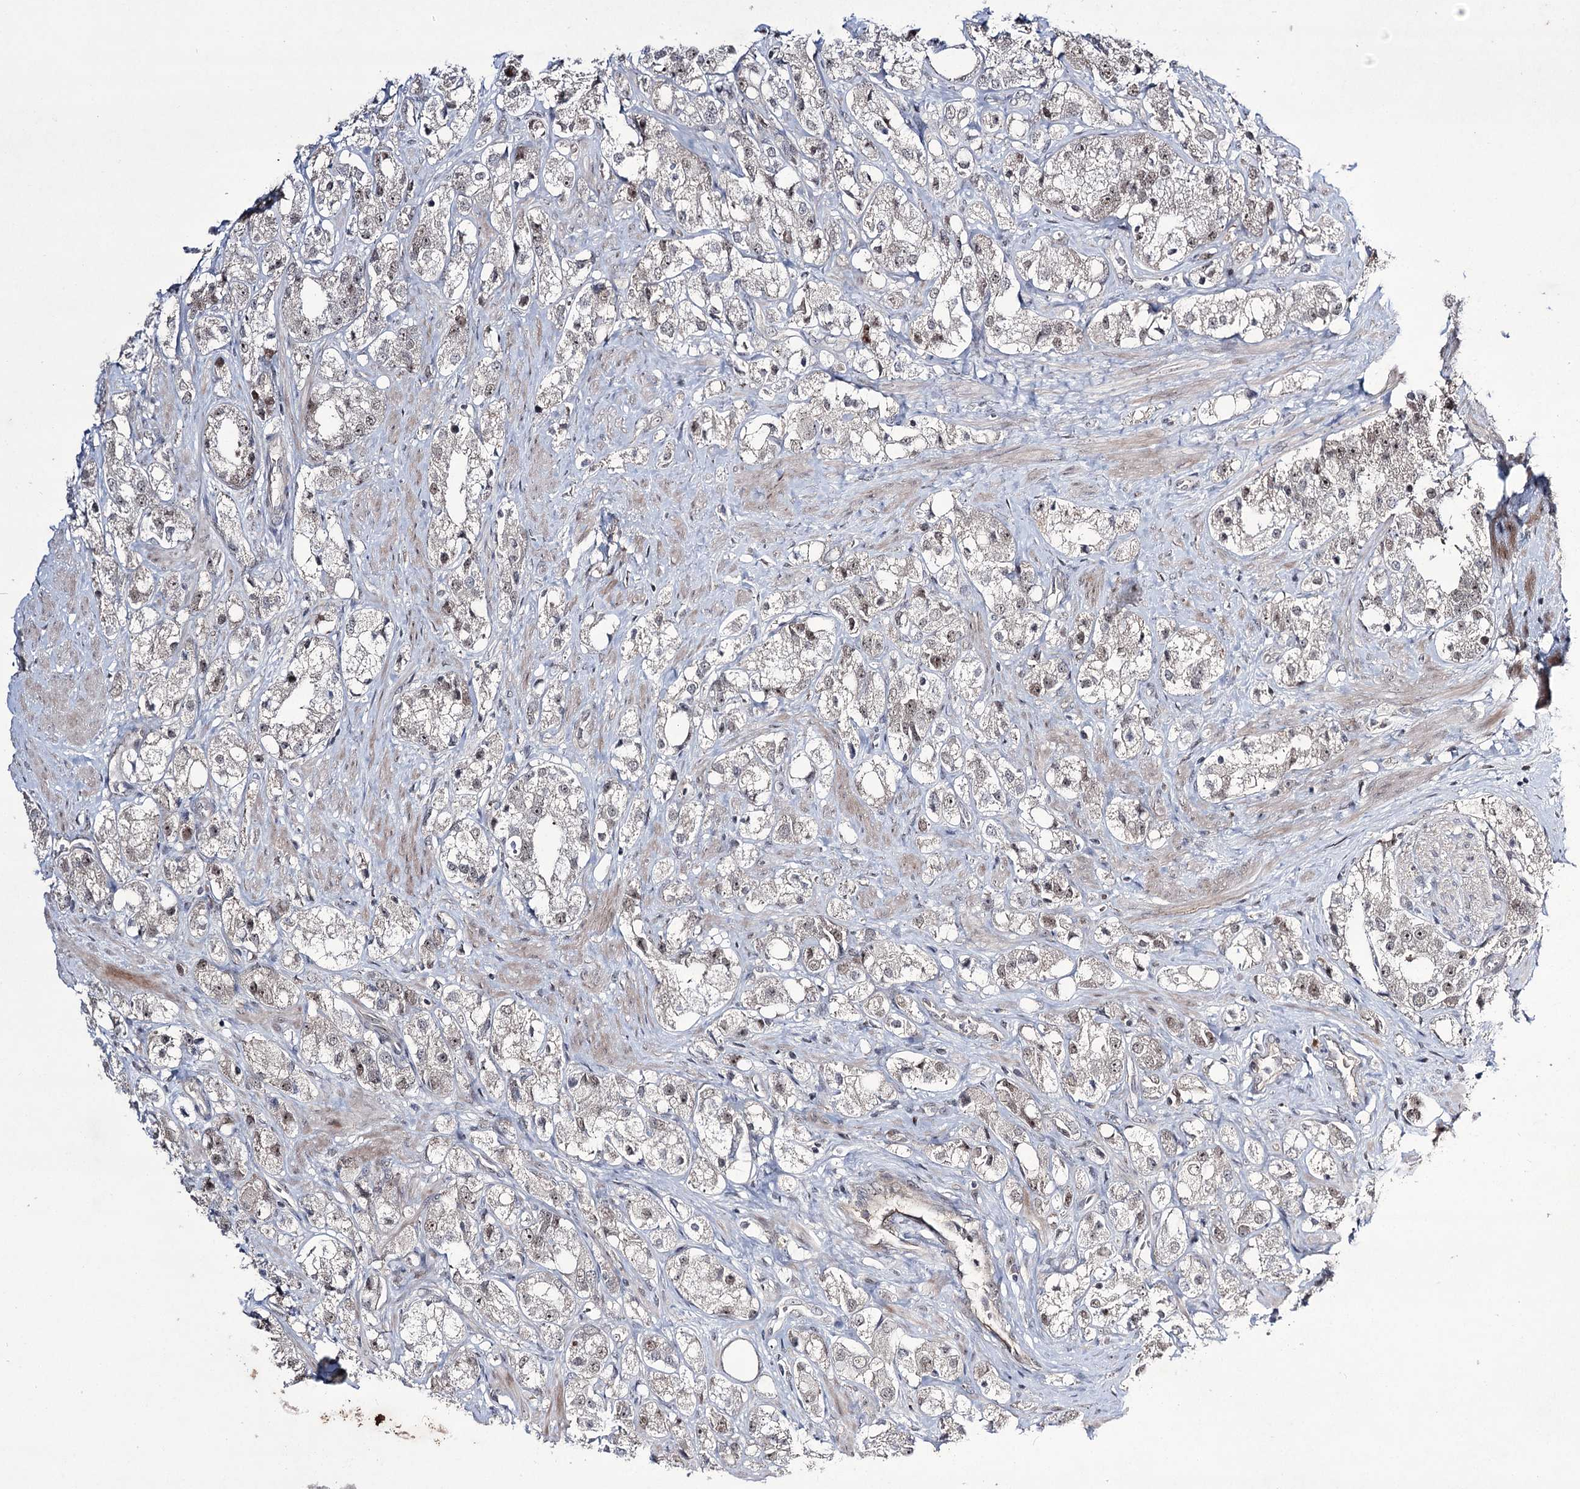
{"staining": {"intensity": "weak", "quantity": "<25%", "location": "nuclear"}, "tissue": "prostate cancer", "cell_type": "Tumor cells", "image_type": "cancer", "snomed": [{"axis": "morphology", "description": "Adenocarcinoma, NOS"}, {"axis": "topography", "description": "Prostate"}], "caption": "Prostate cancer (adenocarcinoma) stained for a protein using IHC displays no expression tumor cells.", "gene": "HOXC11", "patient": {"sex": "male", "age": 79}}